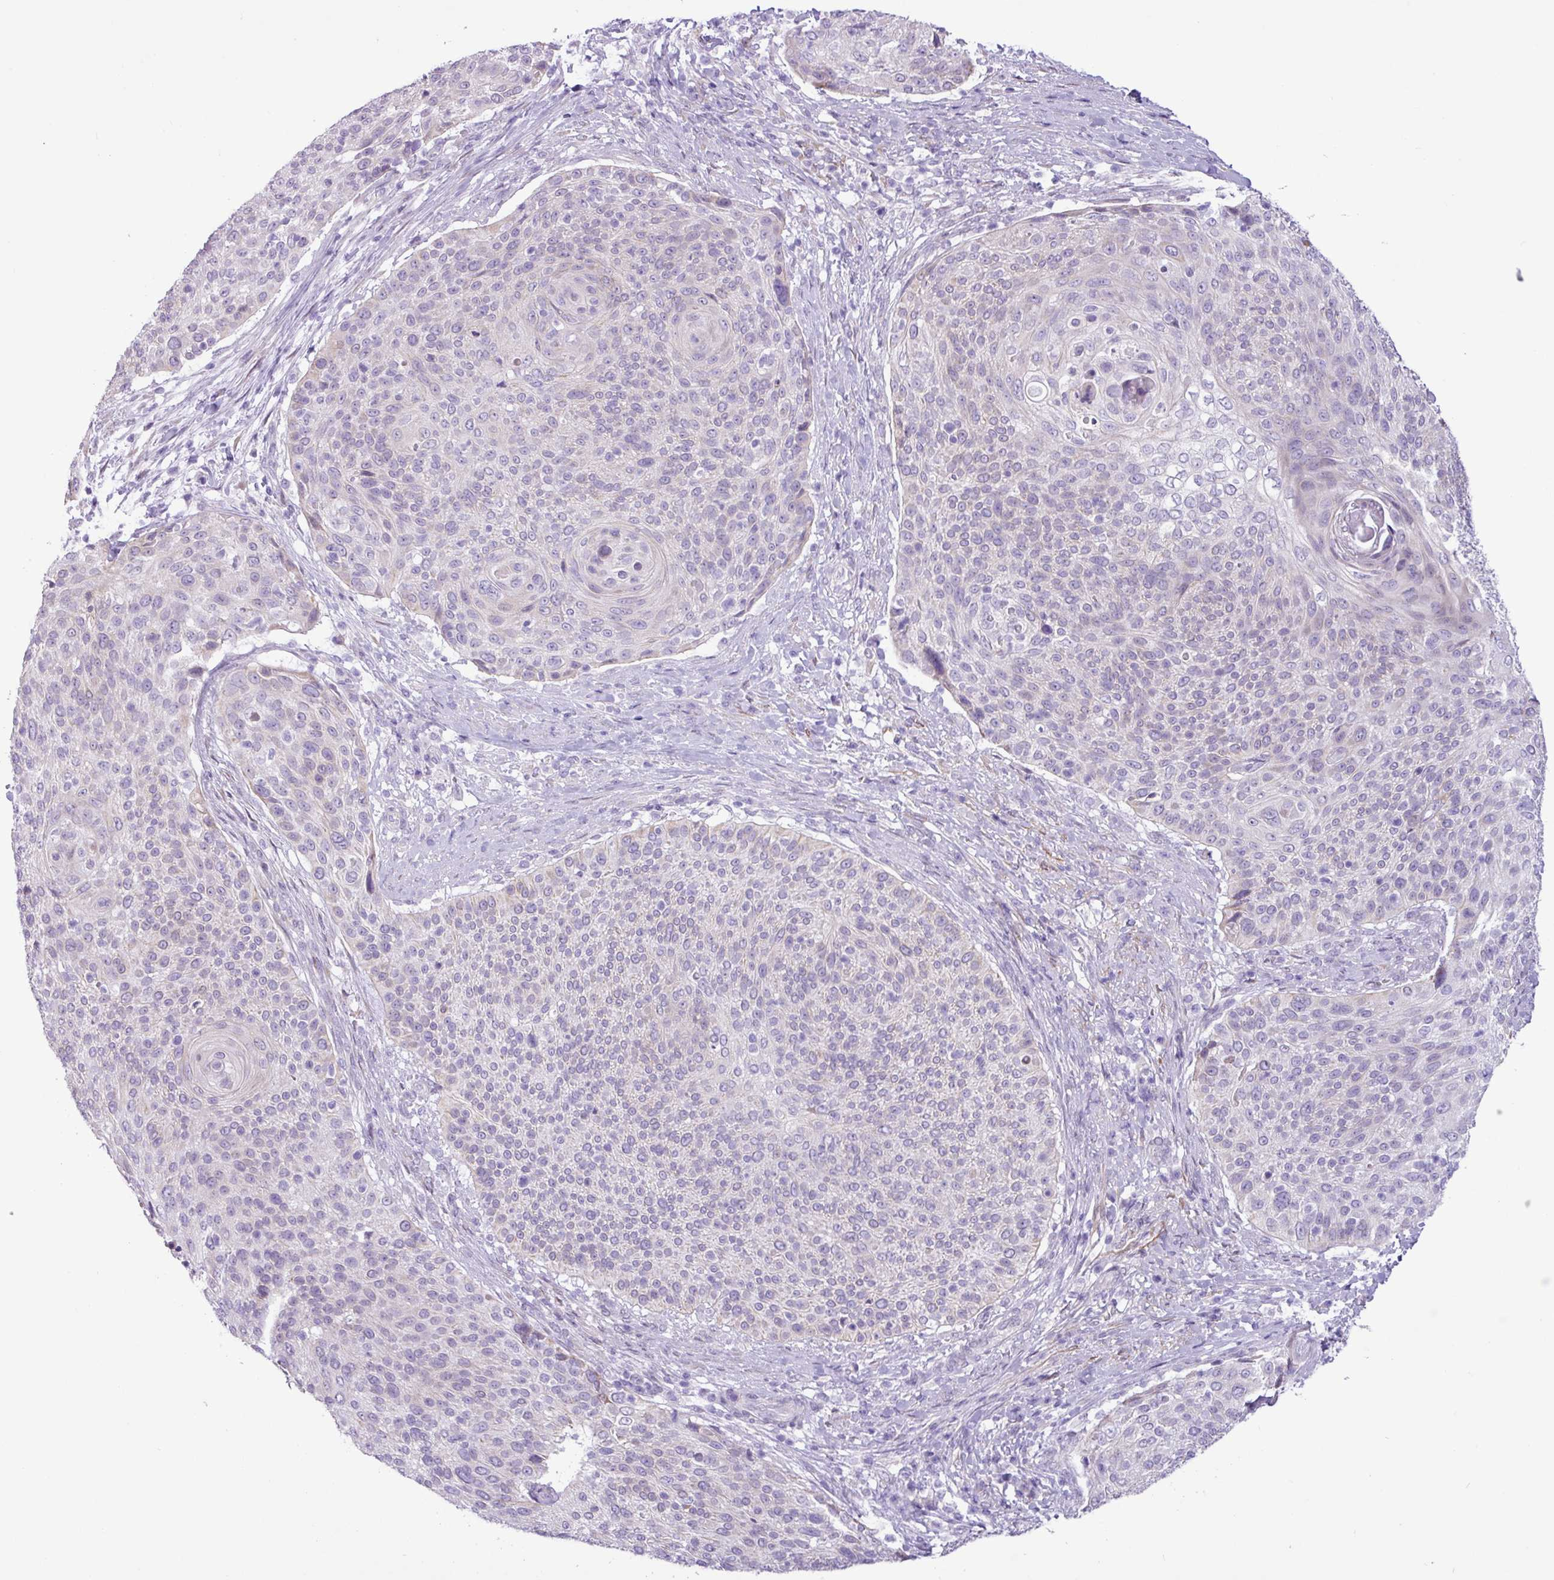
{"staining": {"intensity": "negative", "quantity": "none", "location": "none"}, "tissue": "cervical cancer", "cell_type": "Tumor cells", "image_type": "cancer", "snomed": [{"axis": "morphology", "description": "Squamous cell carcinoma, NOS"}, {"axis": "topography", "description": "Cervix"}], "caption": "Tumor cells show no significant protein staining in squamous cell carcinoma (cervical).", "gene": "SLC38A1", "patient": {"sex": "female", "age": 31}}